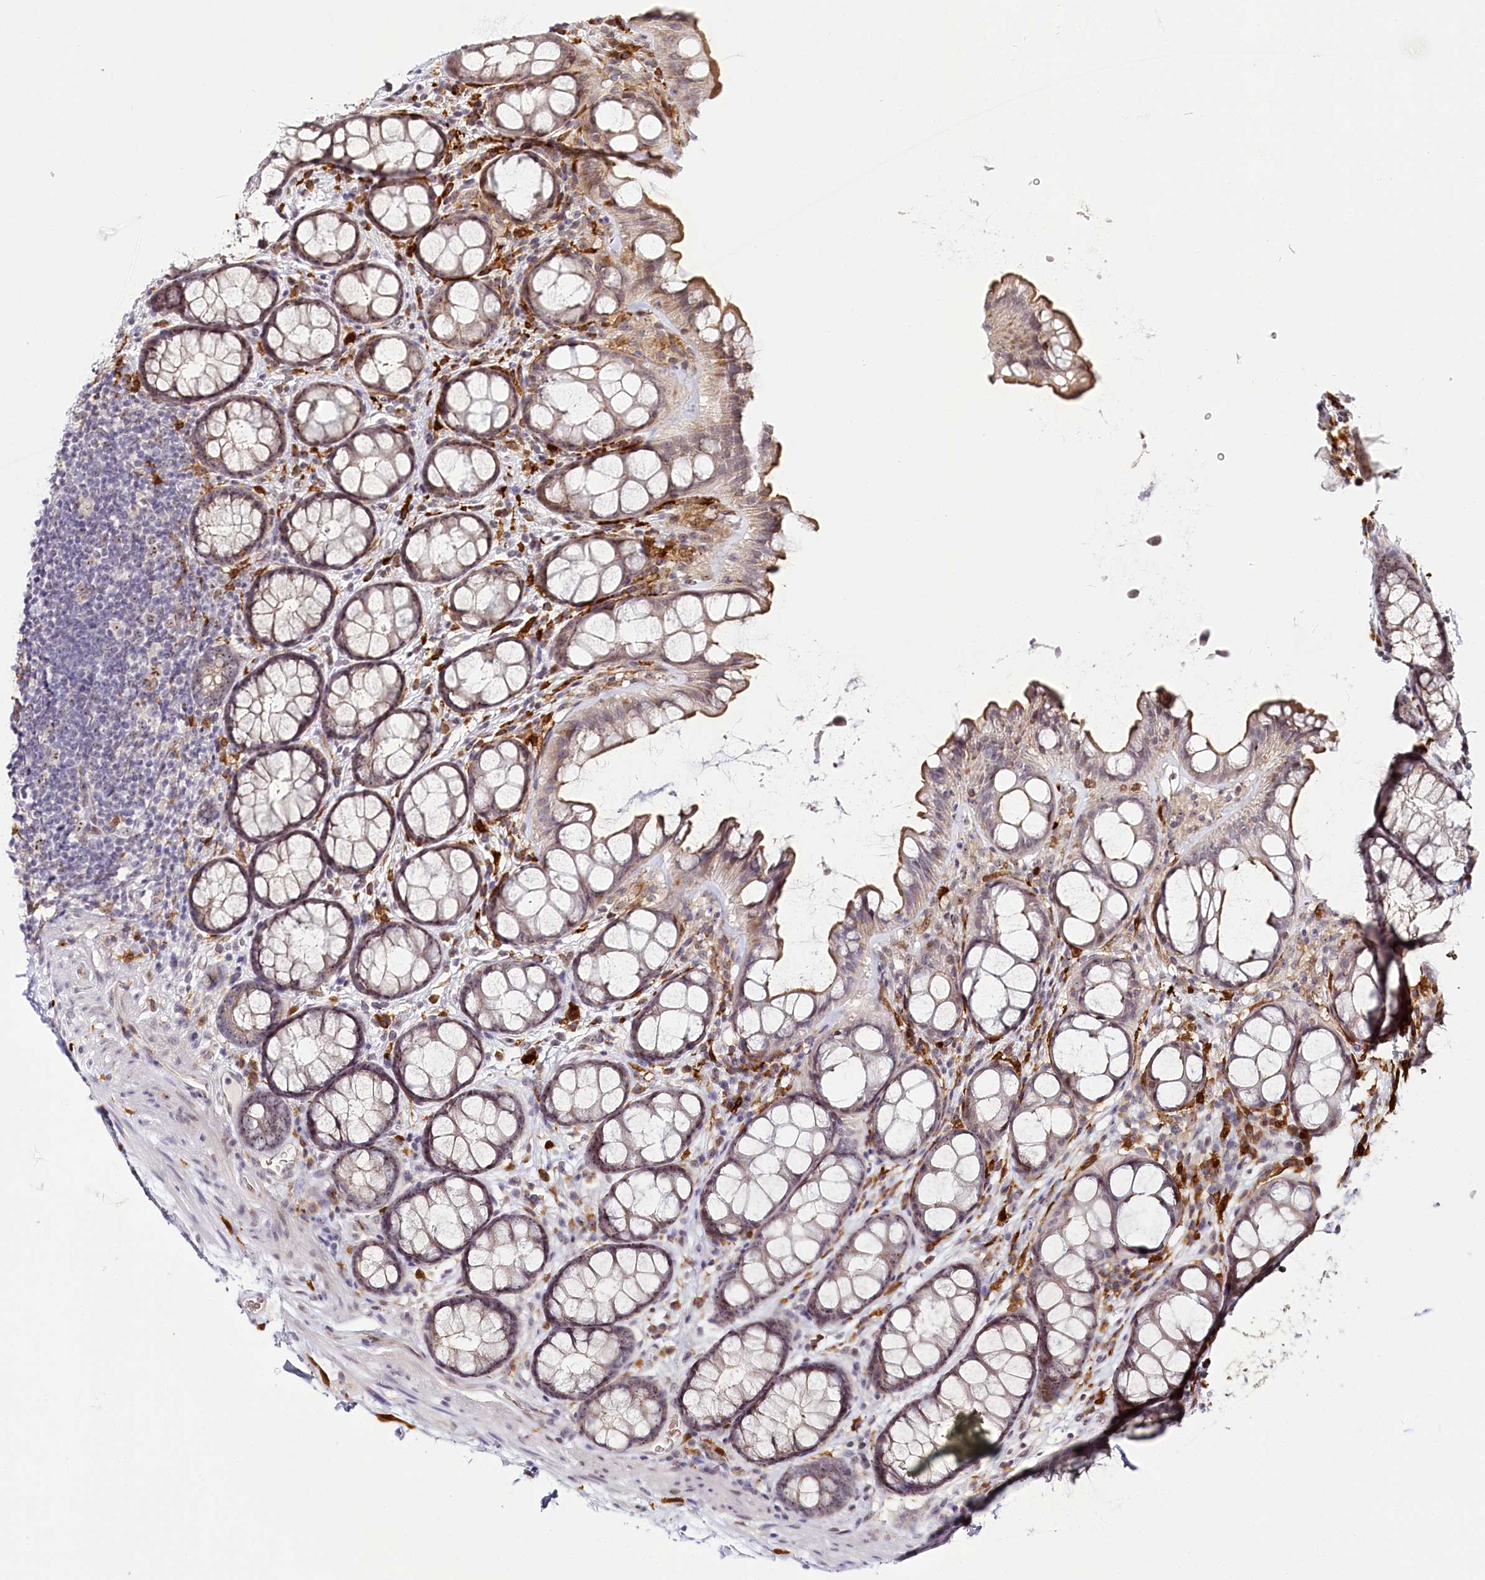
{"staining": {"intensity": "weak", "quantity": "25%-75%", "location": "nuclear"}, "tissue": "colon", "cell_type": "Endothelial cells", "image_type": "normal", "snomed": [{"axis": "morphology", "description": "Normal tissue, NOS"}, {"axis": "topography", "description": "Colon"}], "caption": "Weak nuclear expression for a protein is identified in approximately 25%-75% of endothelial cells of unremarkable colon using immunohistochemistry.", "gene": "WDR36", "patient": {"sex": "female", "age": 82}}